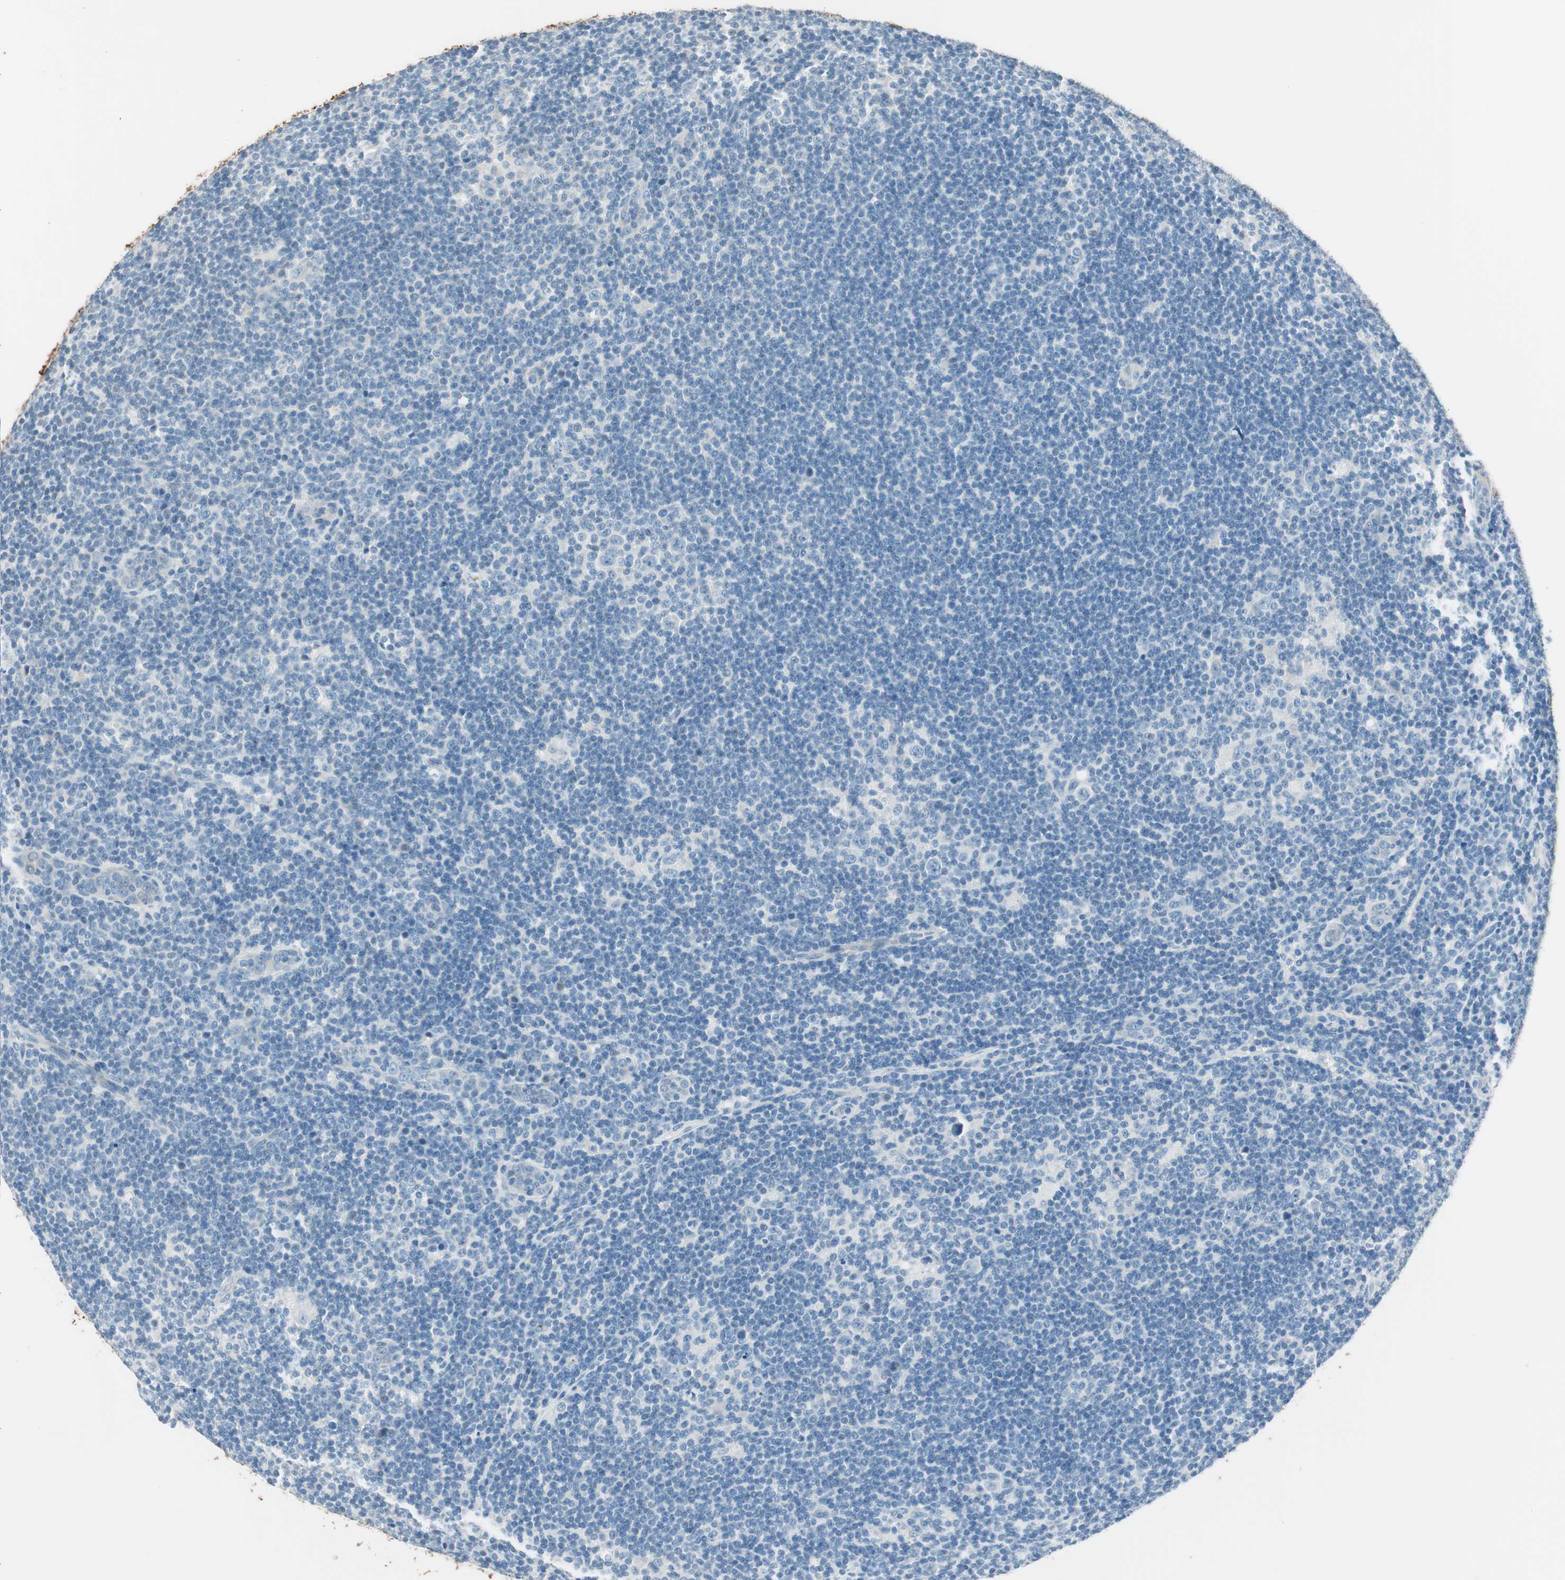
{"staining": {"intensity": "negative", "quantity": "none", "location": "none"}, "tissue": "lymphoma", "cell_type": "Tumor cells", "image_type": "cancer", "snomed": [{"axis": "morphology", "description": "Hodgkin's disease, NOS"}, {"axis": "topography", "description": "Lymph node"}], "caption": "Protein analysis of lymphoma displays no significant staining in tumor cells.", "gene": "GNAO1", "patient": {"sex": "female", "age": 57}}